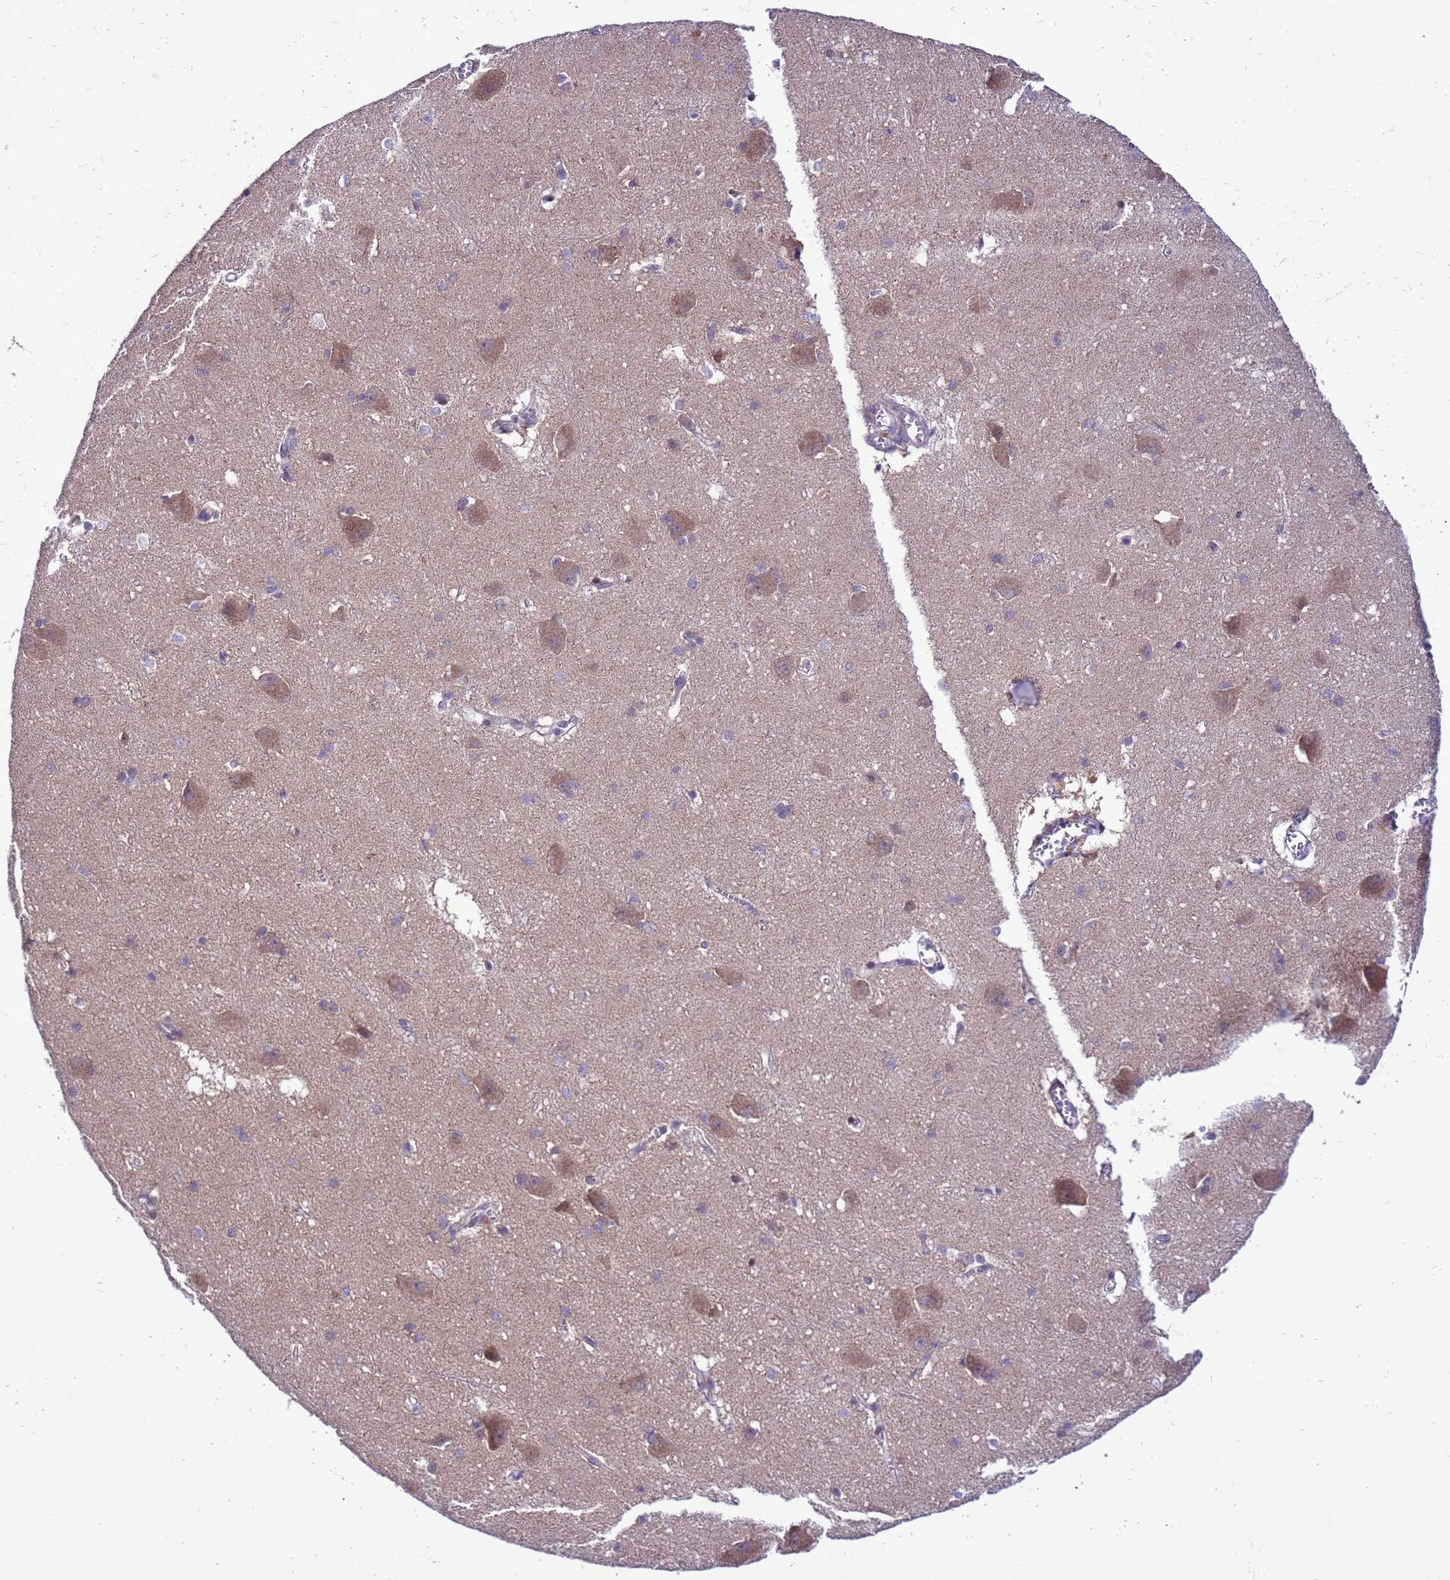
{"staining": {"intensity": "weak", "quantity": "<25%", "location": "cytoplasmic/membranous"}, "tissue": "caudate", "cell_type": "Glial cells", "image_type": "normal", "snomed": [{"axis": "morphology", "description": "Normal tissue, NOS"}, {"axis": "topography", "description": "Lateral ventricle wall"}], "caption": "Glial cells show no significant protein staining in normal caudate. (Brightfield microscopy of DAB (3,3'-diaminobenzidine) immunohistochemistry (IHC) at high magnification).", "gene": "RASD1", "patient": {"sex": "male", "age": 37}}